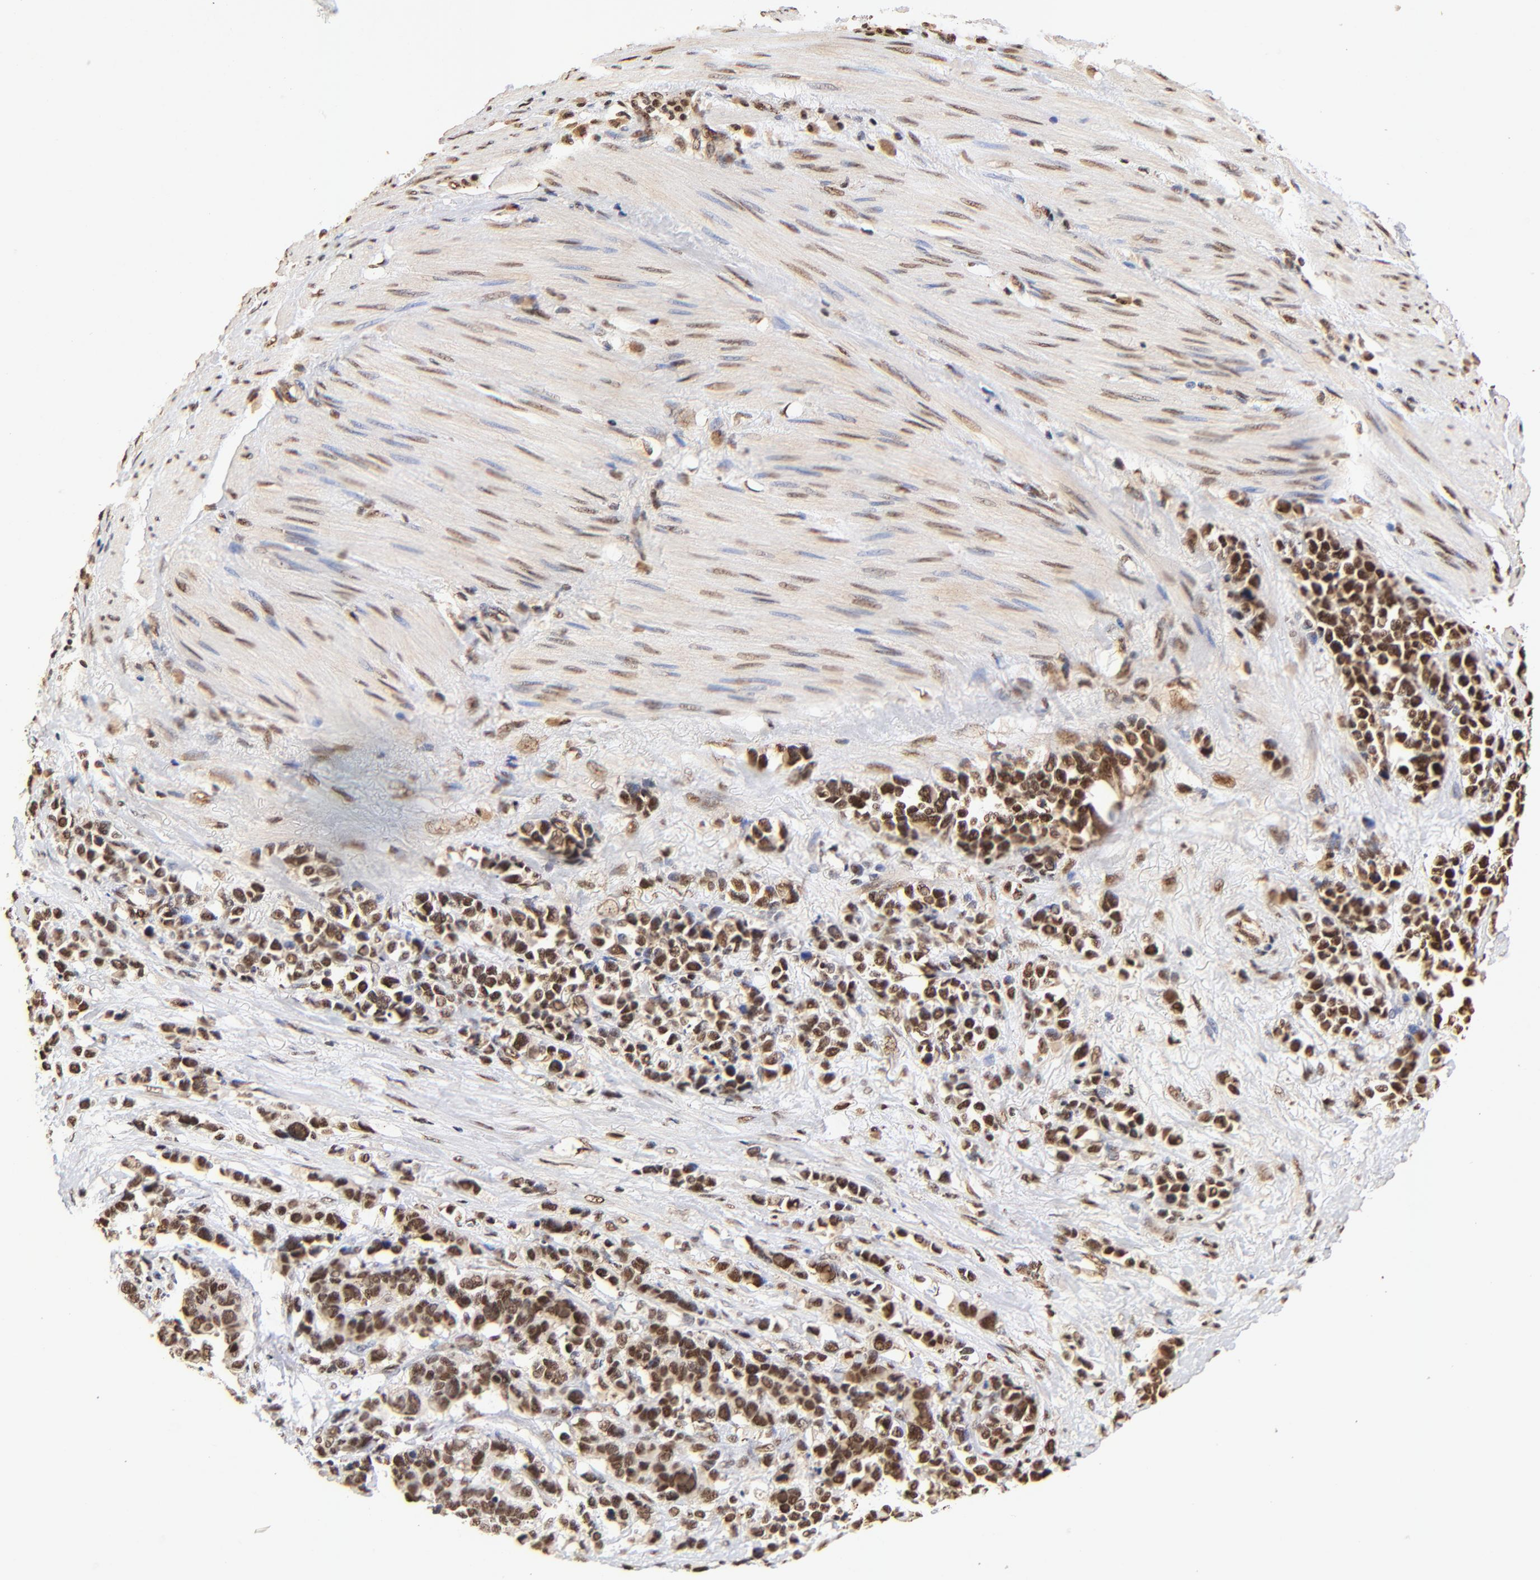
{"staining": {"intensity": "strong", "quantity": ">75%", "location": "cytoplasmic/membranous,nuclear"}, "tissue": "stomach cancer", "cell_type": "Tumor cells", "image_type": "cancer", "snomed": [{"axis": "morphology", "description": "Adenocarcinoma, NOS"}, {"axis": "topography", "description": "Stomach, upper"}], "caption": "The photomicrograph reveals immunohistochemical staining of stomach adenocarcinoma. There is strong cytoplasmic/membranous and nuclear staining is present in about >75% of tumor cells.", "gene": "MED12", "patient": {"sex": "male", "age": 71}}